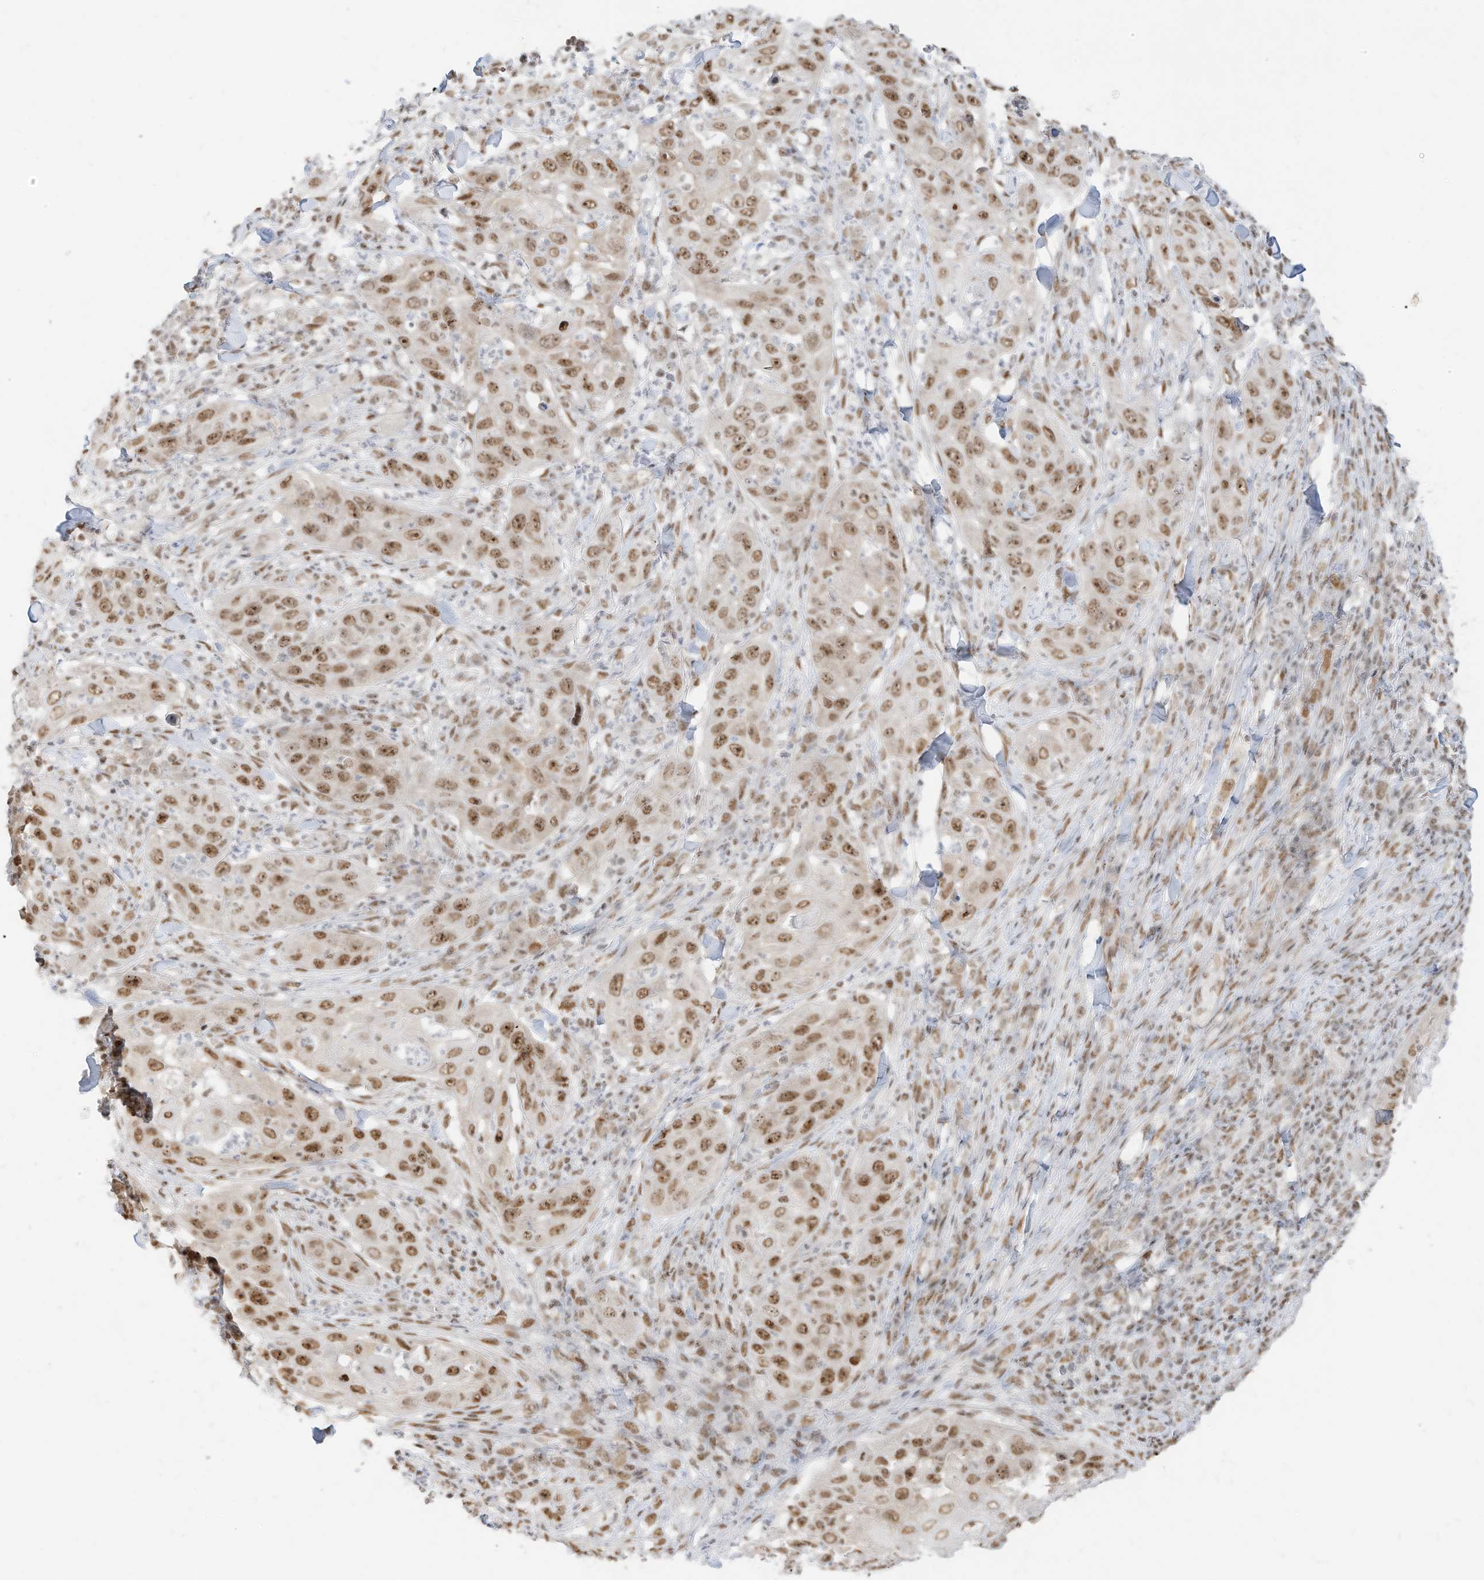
{"staining": {"intensity": "moderate", "quantity": ">75%", "location": "nuclear"}, "tissue": "skin cancer", "cell_type": "Tumor cells", "image_type": "cancer", "snomed": [{"axis": "morphology", "description": "Squamous cell carcinoma, NOS"}, {"axis": "topography", "description": "Skin"}], "caption": "Skin squamous cell carcinoma tissue reveals moderate nuclear expression in approximately >75% of tumor cells, visualized by immunohistochemistry.", "gene": "NHSL1", "patient": {"sex": "female", "age": 44}}